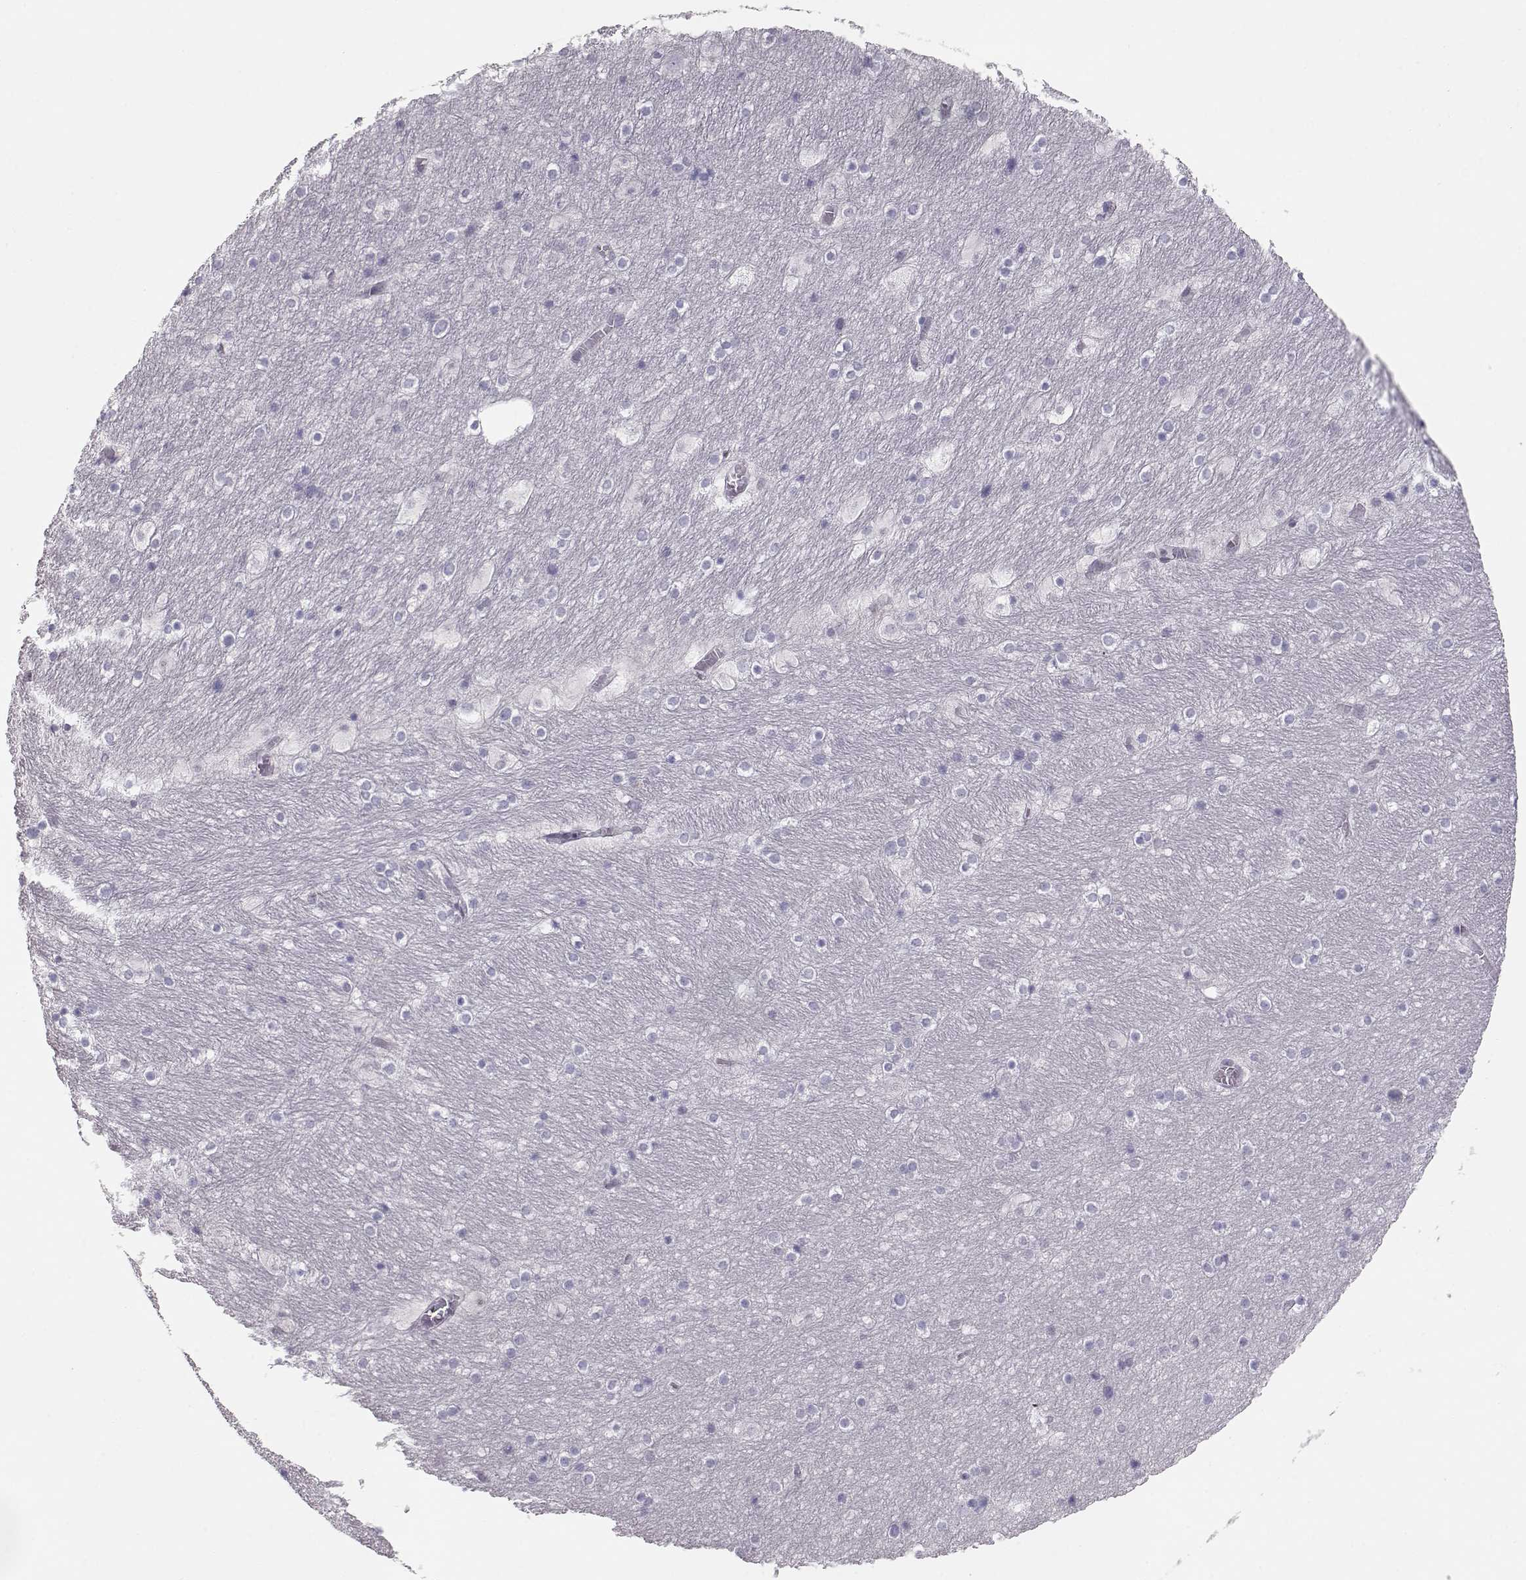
{"staining": {"intensity": "negative", "quantity": "none", "location": "none"}, "tissue": "hippocampus", "cell_type": "Glial cells", "image_type": "normal", "snomed": [{"axis": "morphology", "description": "Normal tissue, NOS"}, {"axis": "topography", "description": "Hippocampus"}], "caption": "Immunohistochemical staining of normal human hippocampus displays no significant expression in glial cells.", "gene": "TEPP", "patient": {"sex": "male", "age": 45}}